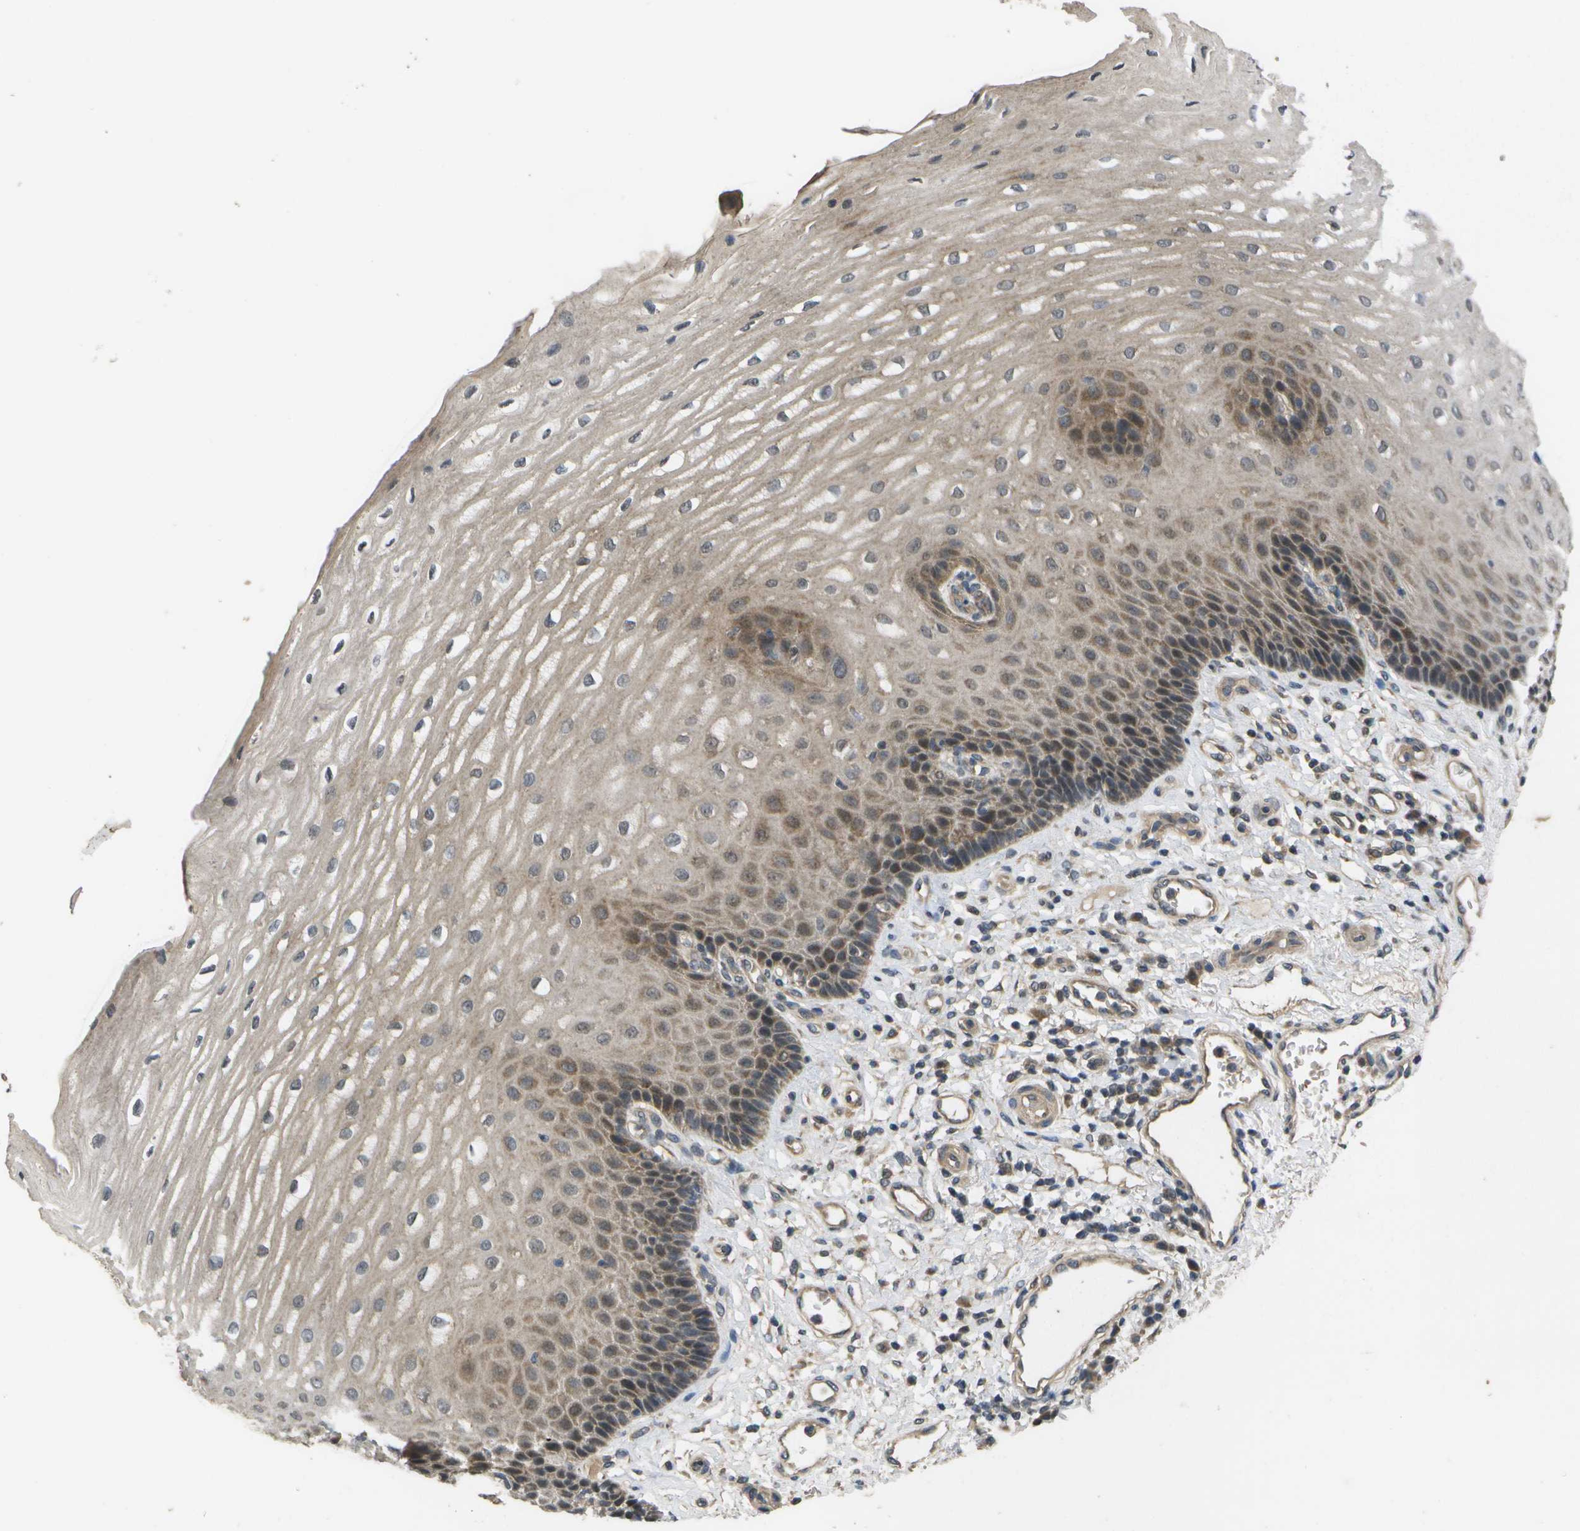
{"staining": {"intensity": "moderate", "quantity": ">75%", "location": "cytoplasmic/membranous"}, "tissue": "esophagus", "cell_type": "Squamous epithelial cells", "image_type": "normal", "snomed": [{"axis": "morphology", "description": "Normal tissue, NOS"}, {"axis": "topography", "description": "Esophagus"}], "caption": "Immunohistochemical staining of unremarkable esophagus demonstrates >75% levels of moderate cytoplasmic/membranous protein expression in about >75% of squamous epithelial cells. Ihc stains the protein of interest in brown and the nuclei are stained blue.", "gene": "ALAS1", "patient": {"sex": "male", "age": 54}}